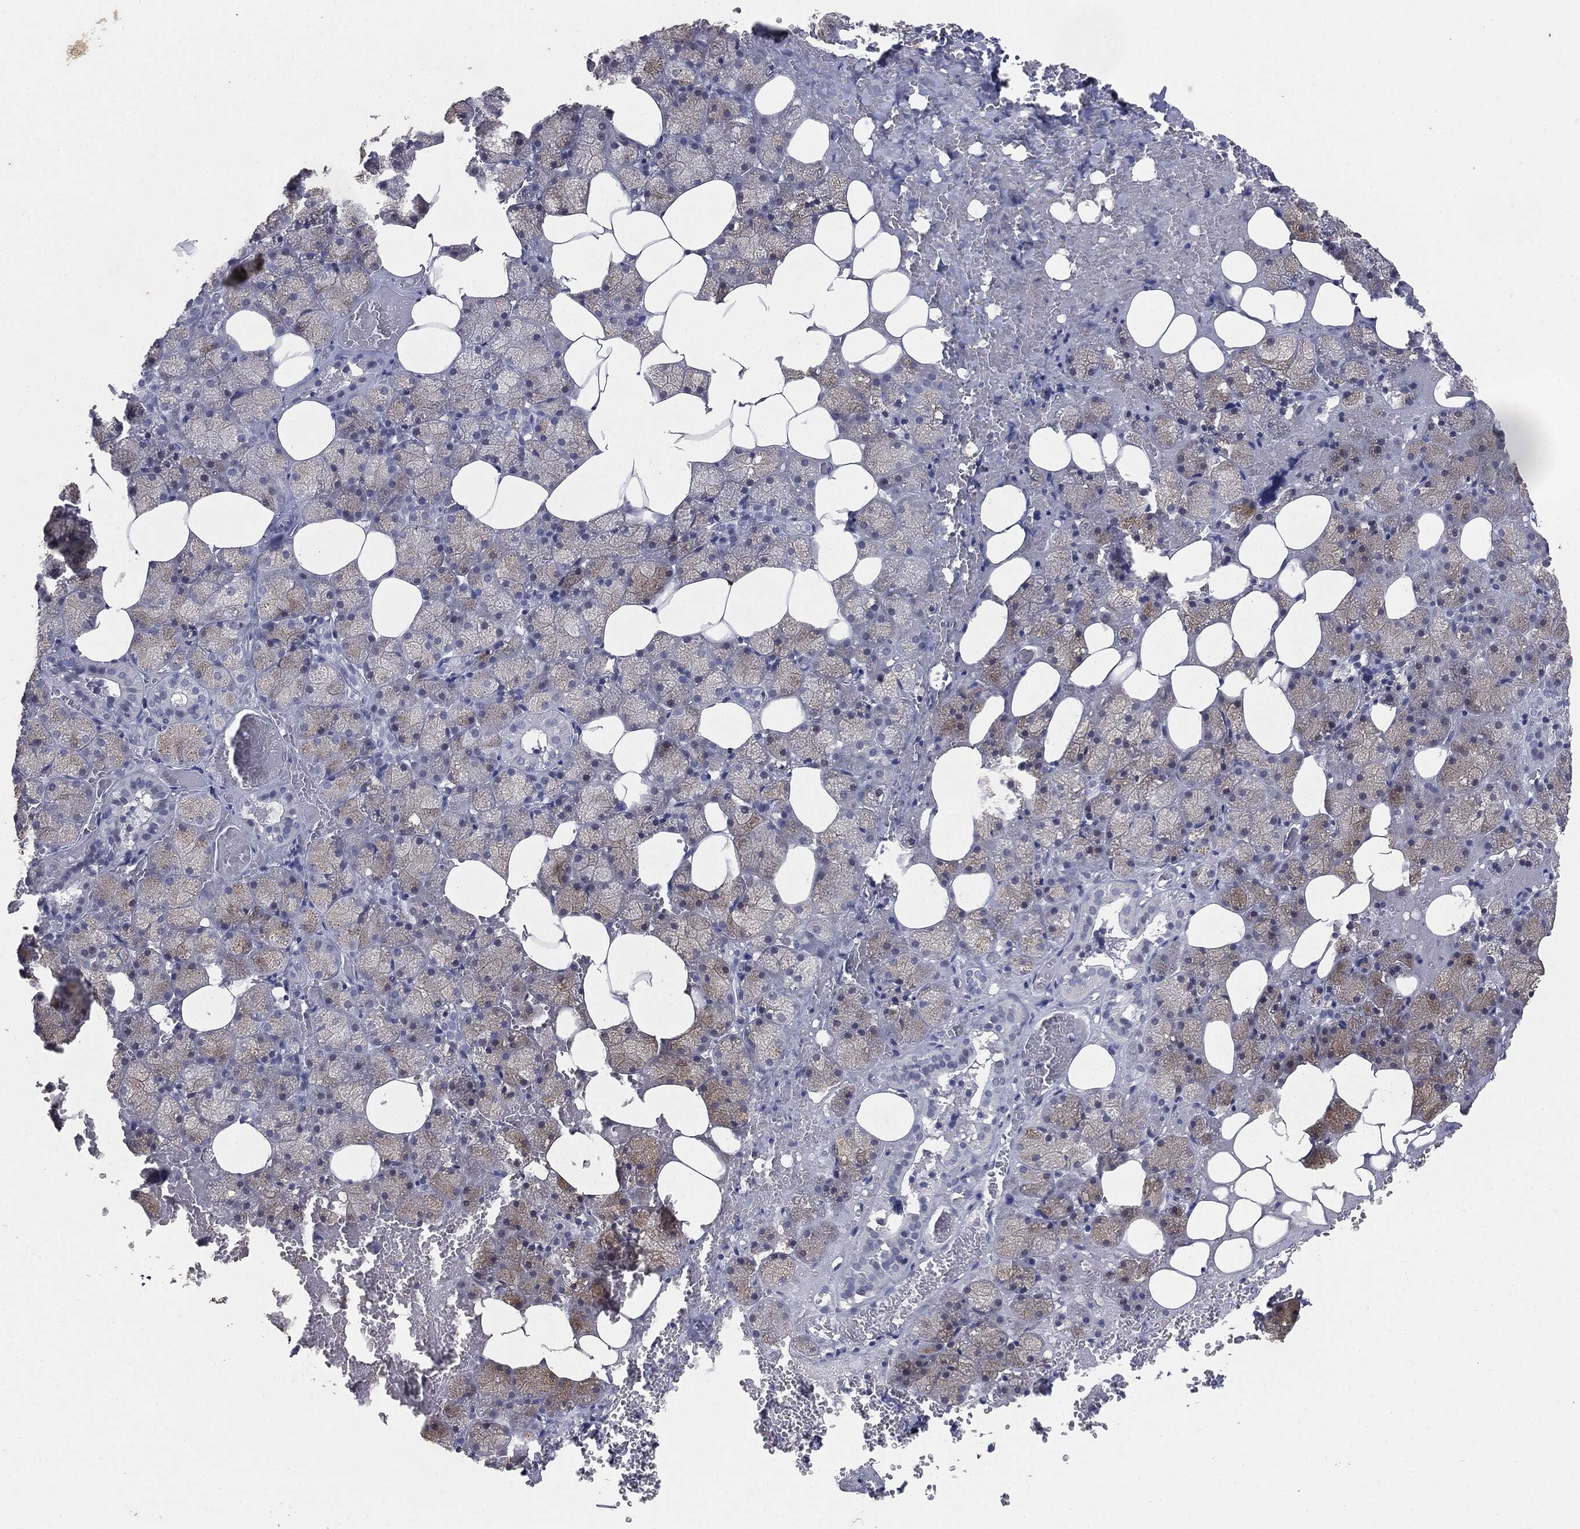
{"staining": {"intensity": "weak", "quantity": "<25%", "location": "cytoplasmic/membranous"}, "tissue": "salivary gland", "cell_type": "Glandular cells", "image_type": "normal", "snomed": [{"axis": "morphology", "description": "Normal tissue, NOS"}, {"axis": "topography", "description": "Salivary gland"}], "caption": "An immunohistochemistry (IHC) image of unremarkable salivary gland is shown. There is no staining in glandular cells of salivary gland.", "gene": "SLC2A2", "patient": {"sex": "male", "age": 38}}